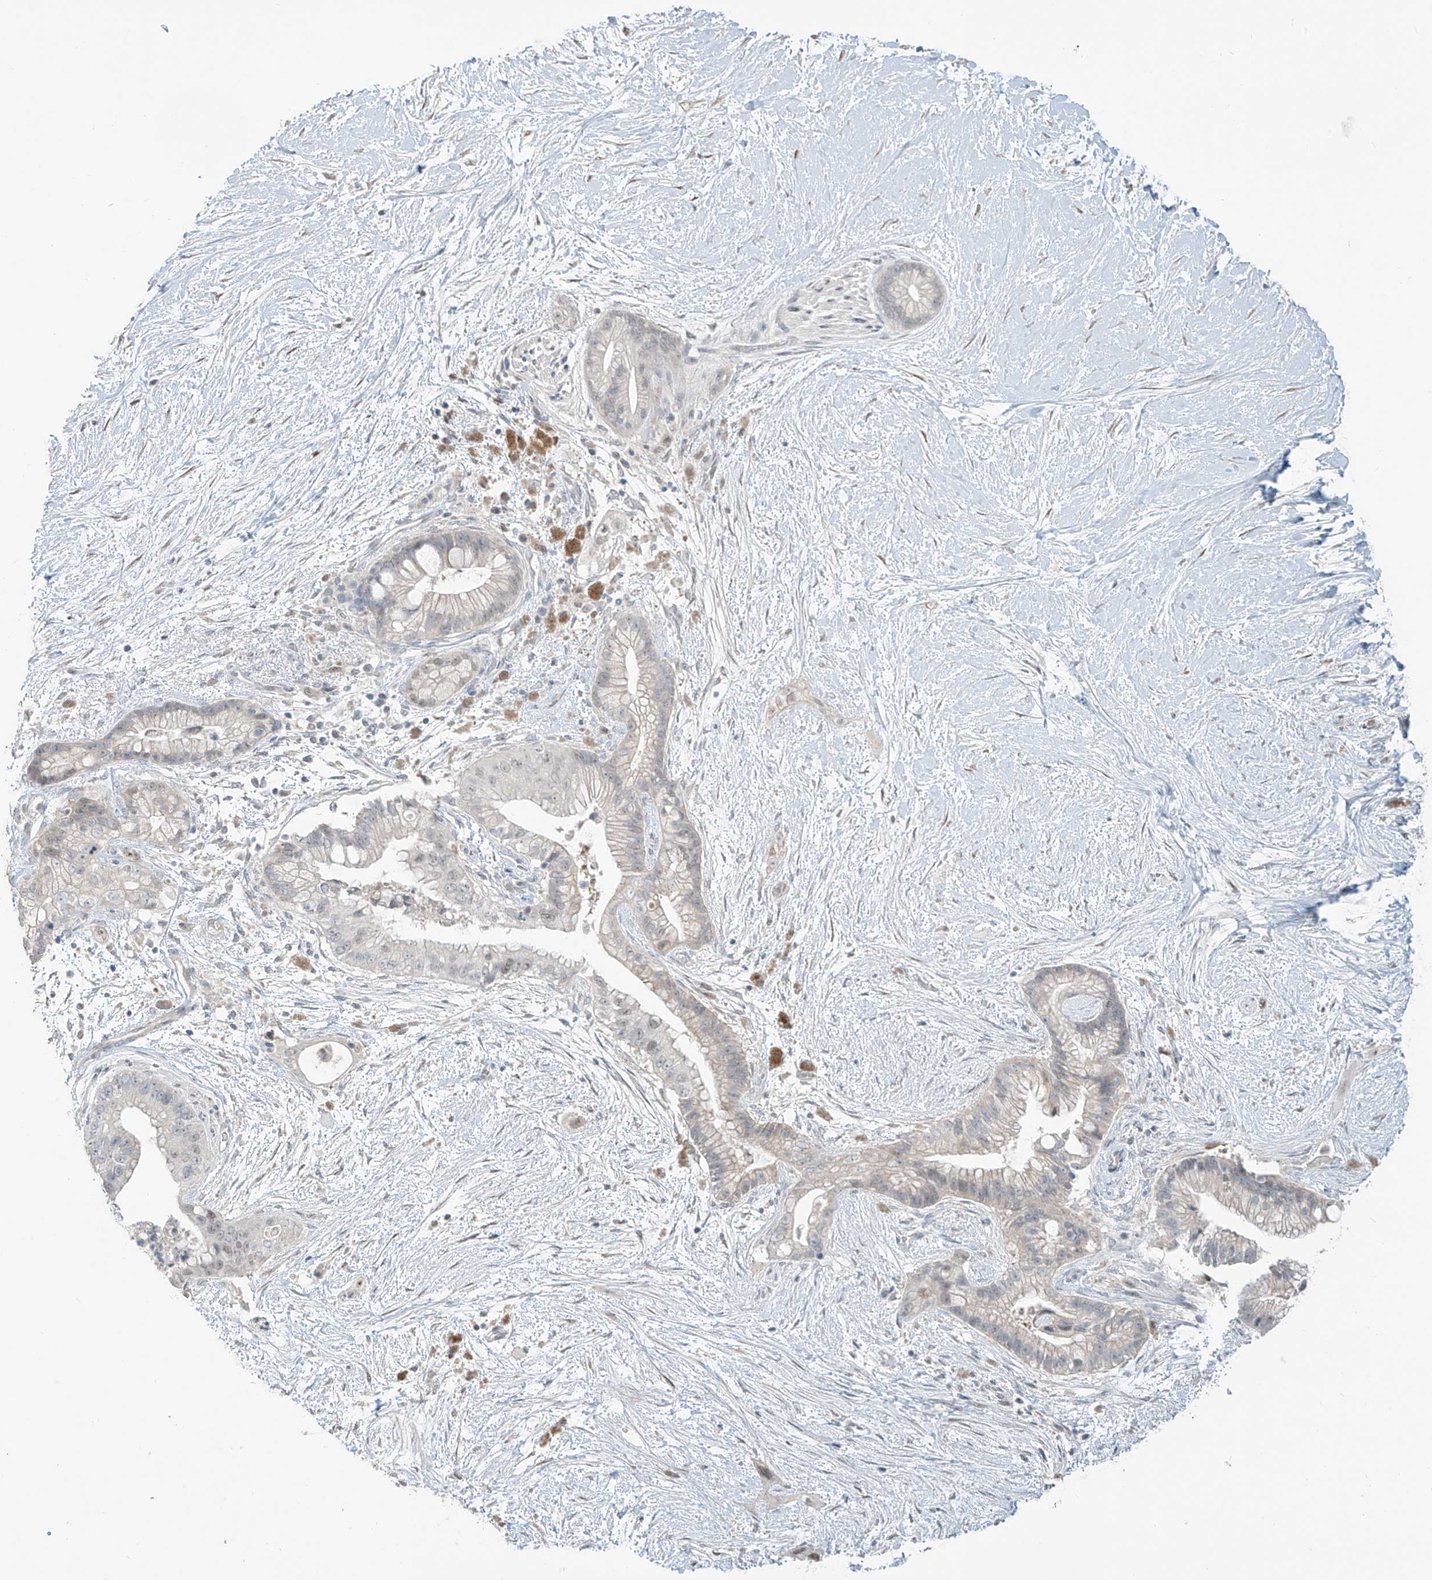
{"staining": {"intensity": "negative", "quantity": "none", "location": "none"}, "tissue": "pancreatic cancer", "cell_type": "Tumor cells", "image_type": "cancer", "snomed": [{"axis": "morphology", "description": "Adenocarcinoma, NOS"}, {"axis": "topography", "description": "Pancreas"}], "caption": "Immunohistochemistry of human pancreatic cancer exhibits no staining in tumor cells.", "gene": "METAP1D", "patient": {"sex": "male", "age": 53}}